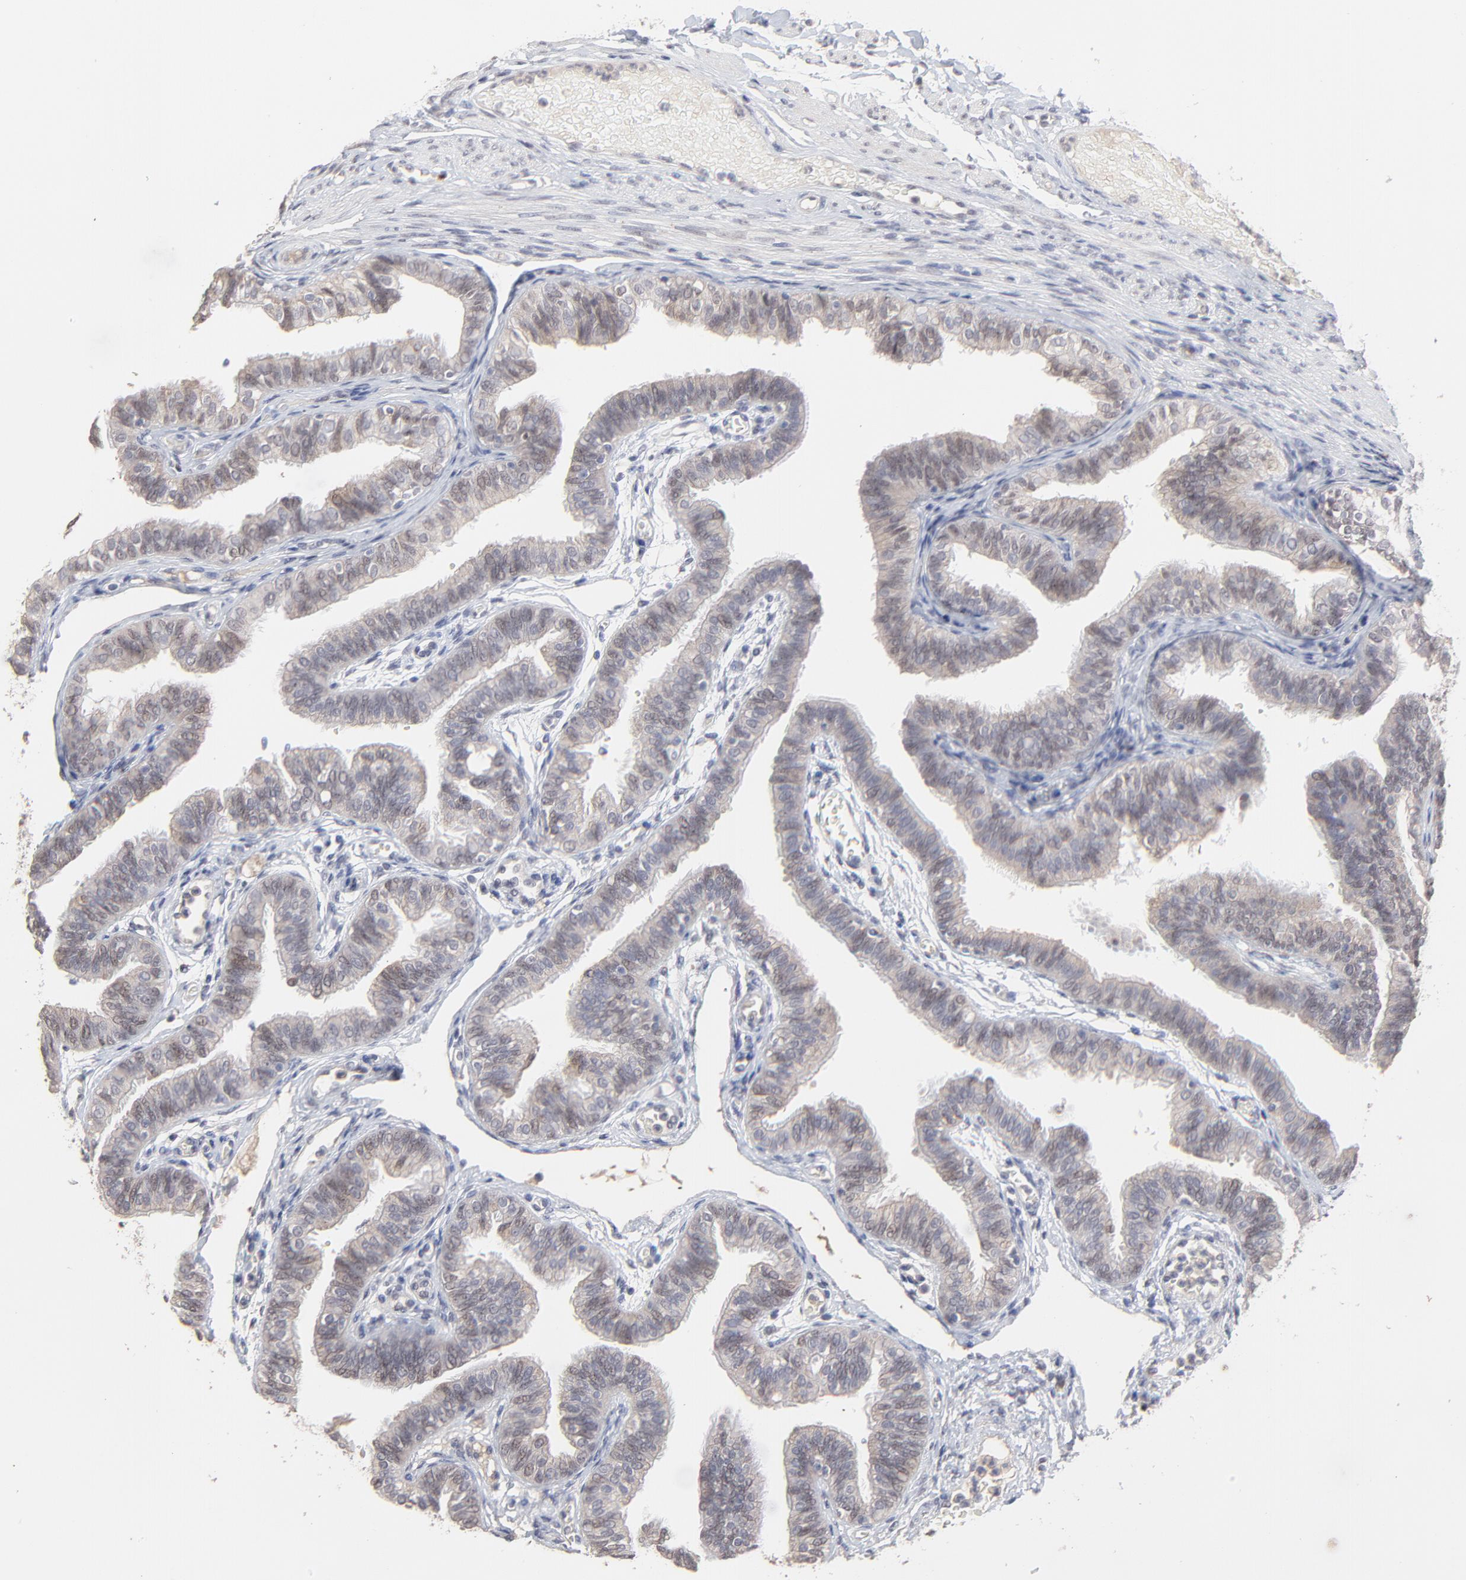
{"staining": {"intensity": "weak", "quantity": "25%-75%", "location": "cytoplasmic/membranous,nuclear"}, "tissue": "fallopian tube", "cell_type": "Glandular cells", "image_type": "normal", "snomed": [{"axis": "morphology", "description": "Normal tissue, NOS"}, {"axis": "morphology", "description": "Dermoid, NOS"}, {"axis": "topography", "description": "Fallopian tube"}], "caption": "Protein analysis of normal fallopian tube displays weak cytoplasmic/membranous,nuclear expression in approximately 25%-75% of glandular cells. (DAB (3,3'-diaminobenzidine) IHC, brown staining for protein, blue staining for nuclei).", "gene": "FAM199X", "patient": {"sex": "female", "age": 33}}